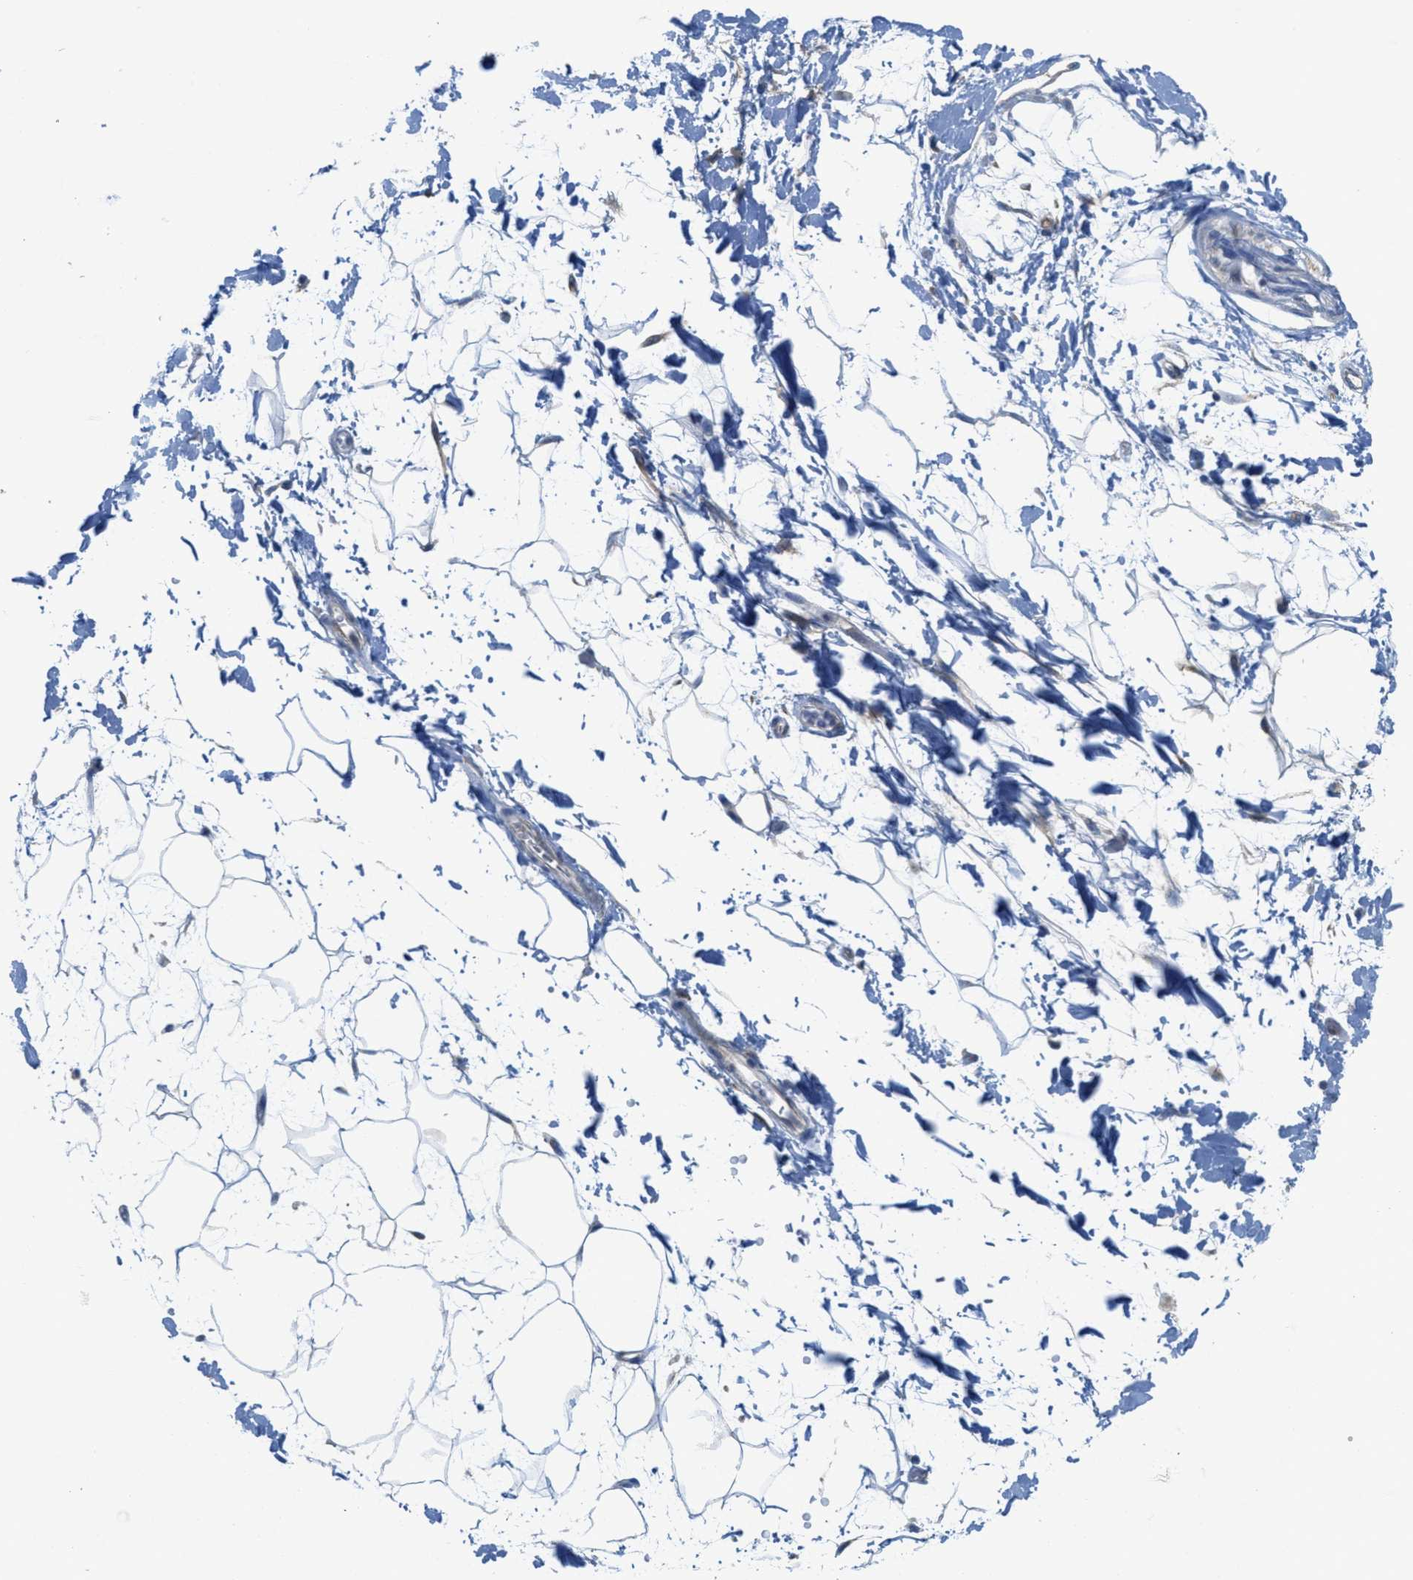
{"staining": {"intensity": "negative", "quantity": "none", "location": "none"}, "tissue": "adipose tissue", "cell_type": "Adipocytes", "image_type": "normal", "snomed": [{"axis": "morphology", "description": "Normal tissue, NOS"}, {"axis": "topography", "description": "Soft tissue"}], "caption": "DAB (3,3'-diaminobenzidine) immunohistochemical staining of benign human adipose tissue demonstrates no significant positivity in adipocytes.", "gene": "ZFYVE9", "patient": {"sex": "male", "age": 72}}